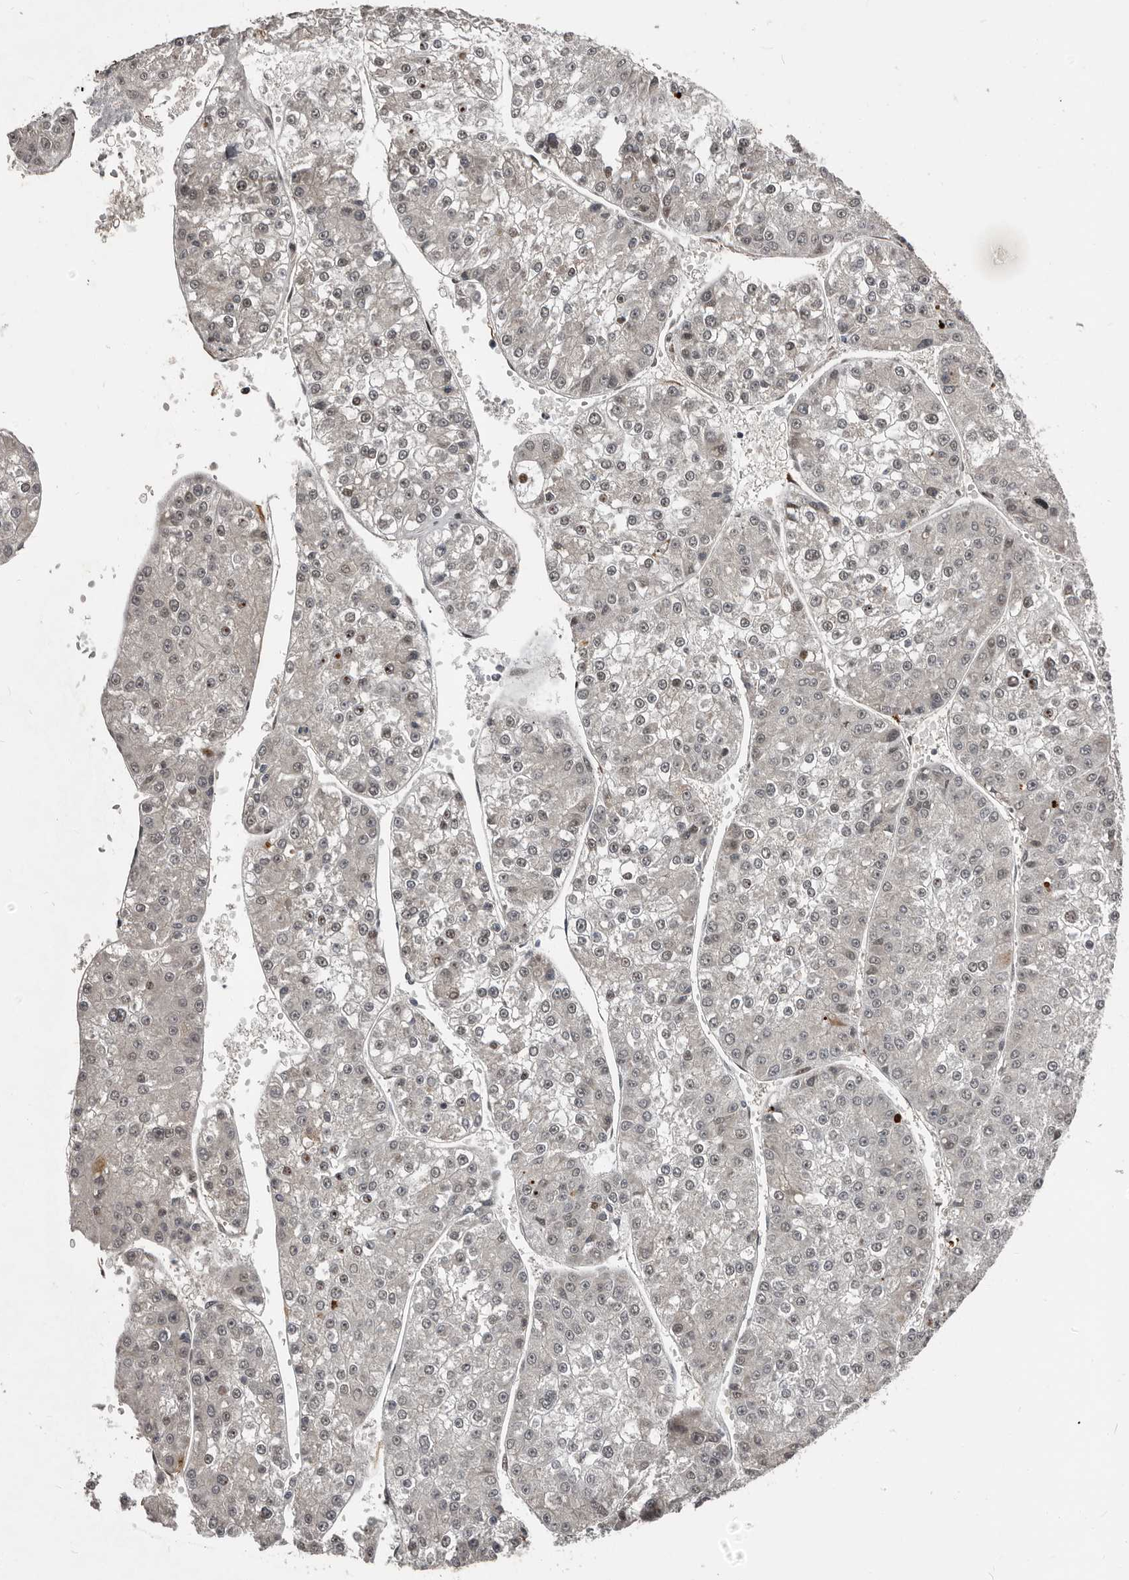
{"staining": {"intensity": "weak", "quantity": "<25%", "location": "nuclear"}, "tissue": "liver cancer", "cell_type": "Tumor cells", "image_type": "cancer", "snomed": [{"axis": "morphology", "description": "Carcinoma, Hepatocellular, NOS"}, {"axis": "topography", "description": "Liver"}], "caption": "This photomicrograph is of liver hepatocellular carcinoma stained with IHC to label a protein in brown with the nuclei are counter-stained blue. There is no expression in tumor cells.", "gene": "APOL6", "patient": {"sex": "female", "age": 73}}